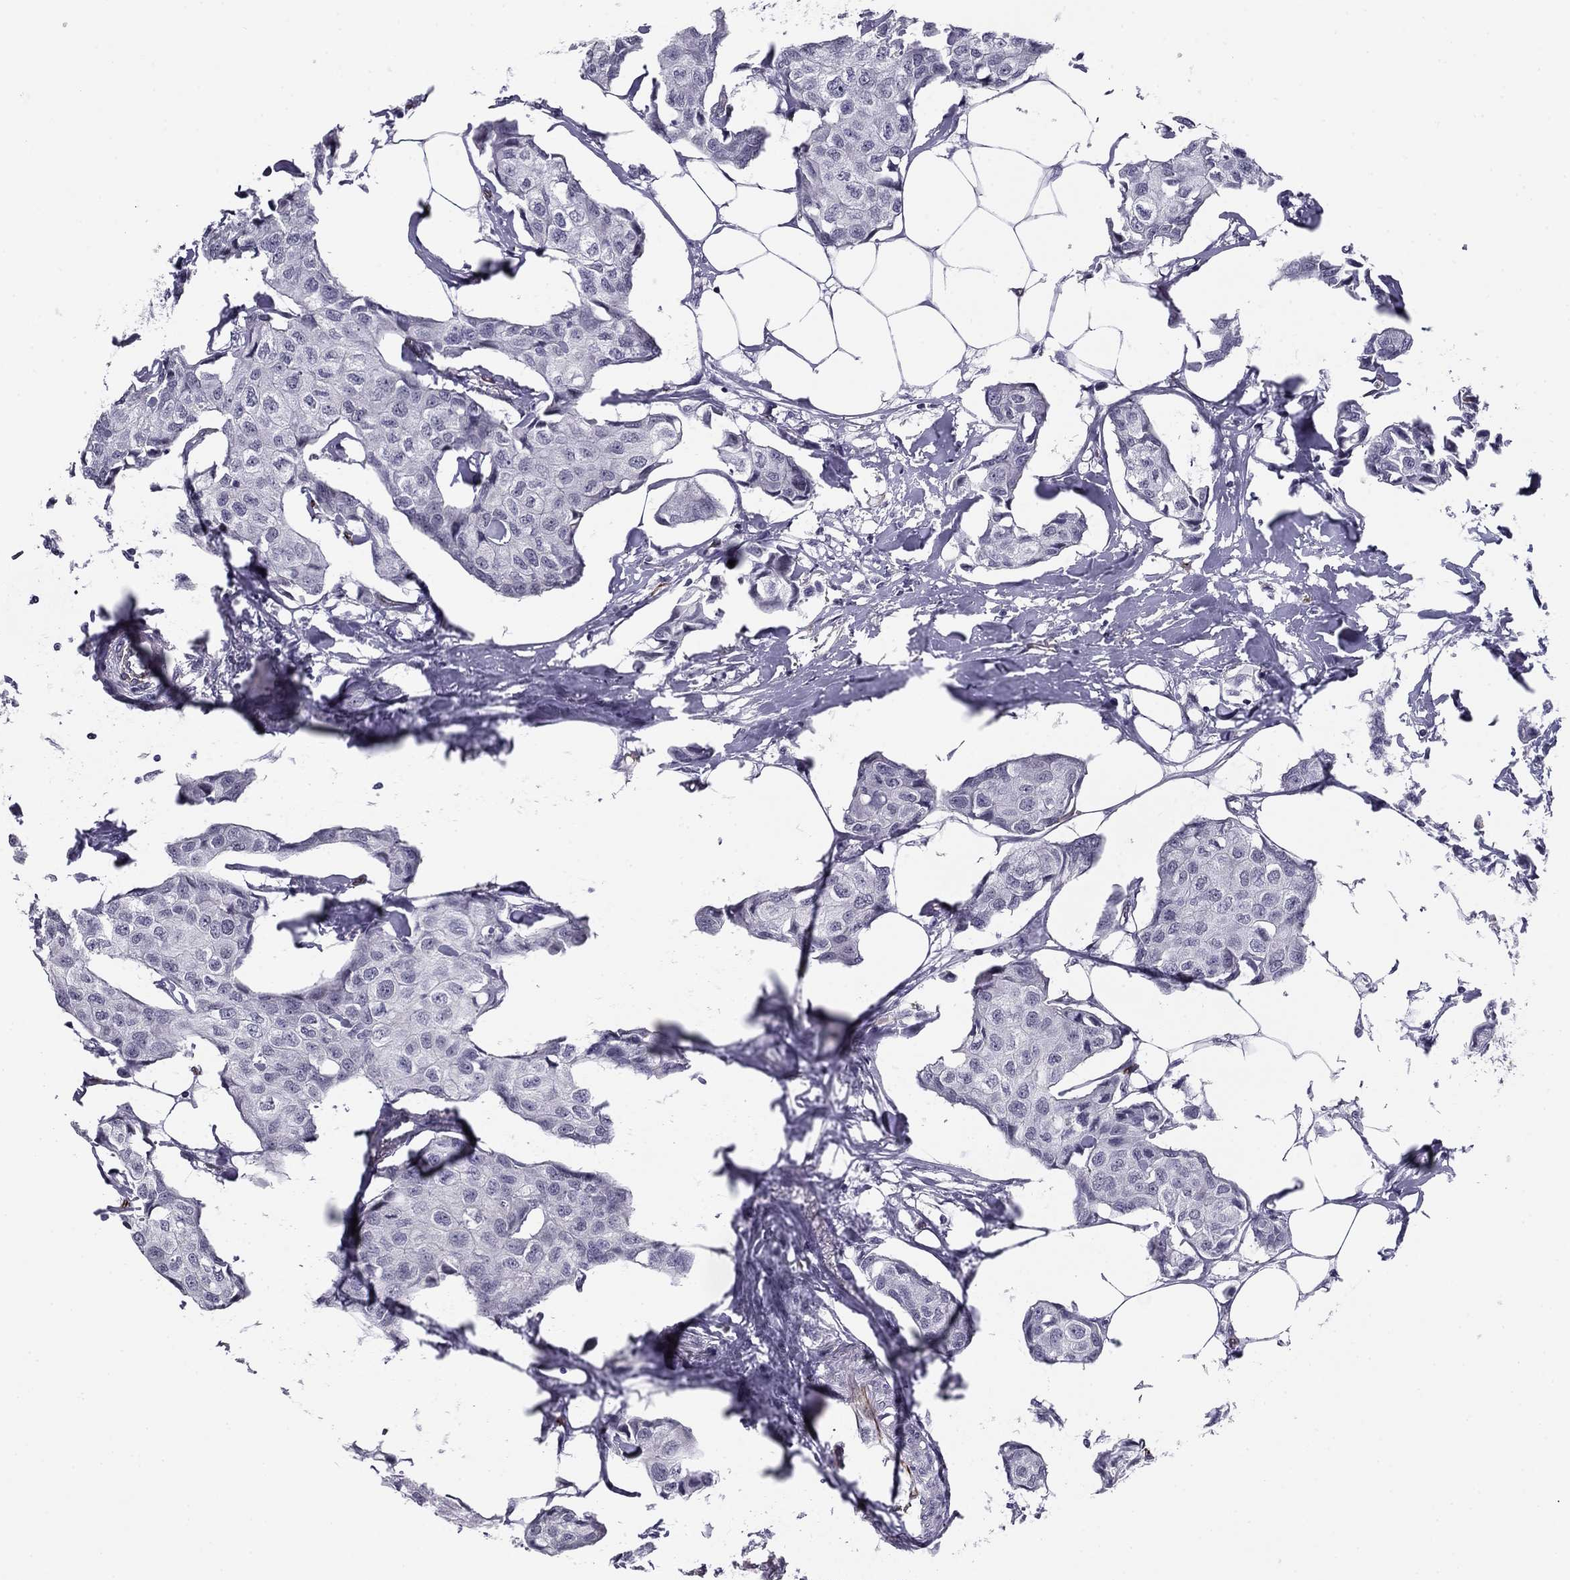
{"staining": {"intensity": "negative", "quantity": "none", "location": "none"}, "tissue": "breast cancer", "cell_type": "Tumor cells", "image_type": "cancer", "snomed": [{"axis": "morphology", "description": "Duct carcinoma"}, {"axis": "topography", "description": "Breast"}], "caption": "Tumor cells show no significant expression in breast cancer (infiltrating ductal carcinoma). Nuclei are stained in blue.", "gene": "ANKS4B", "patient": {"sex": "female", "age": 80}}